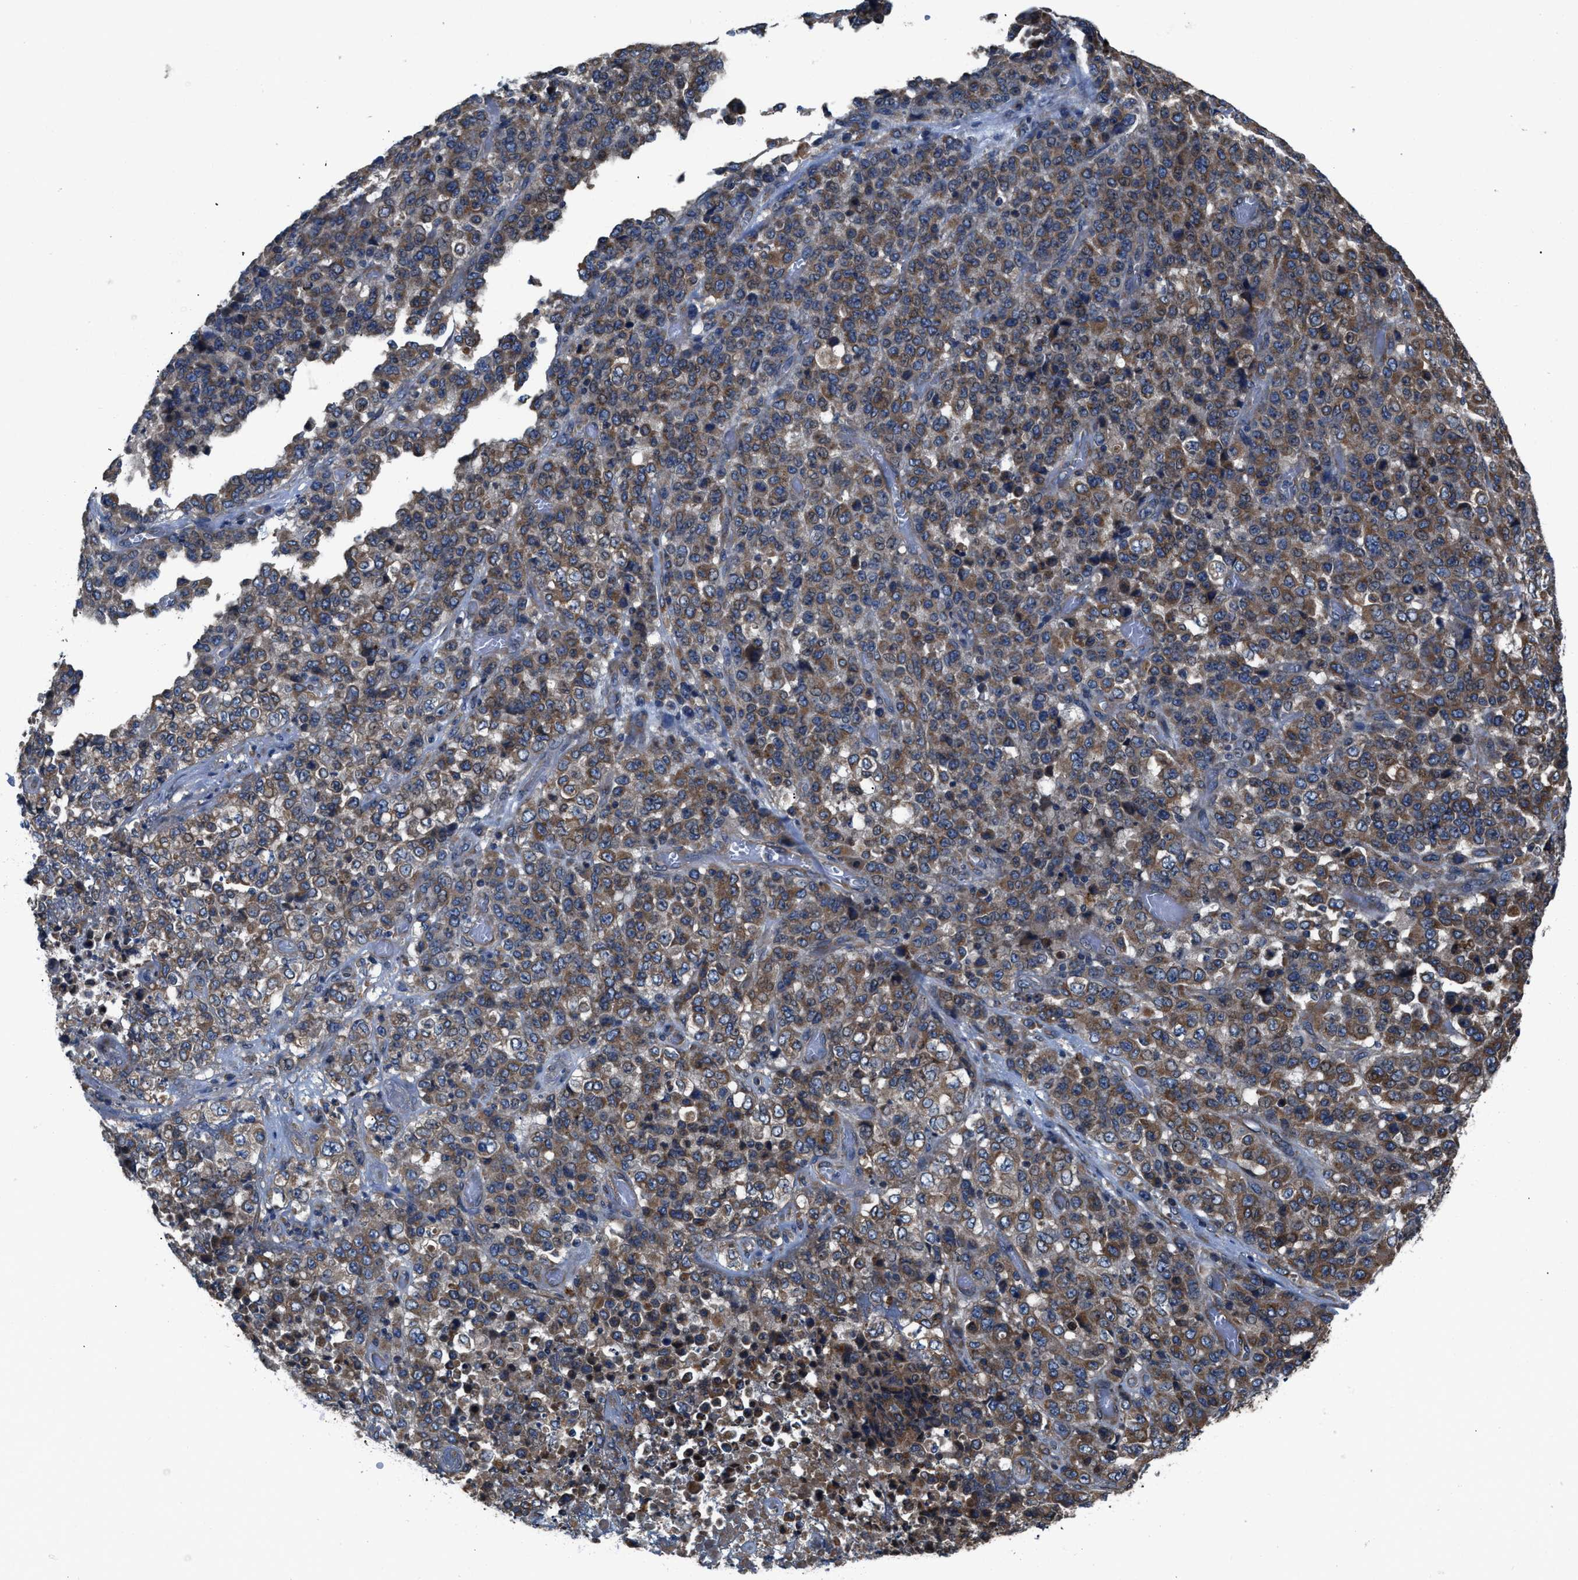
{"staining": {"intensity": "moderate", "quantity": ">75%", "location": "cytoplasmic/membranous"}, "tissue": "stomach cancer", "cell_type": "Tumor cells", "image_type": "cancer", "snomed": [{"axis": "morphology", "description": "Adenocarcinoma, NOS"}, {"axis": "topography", "description": "Stomach"}], "caption": "Stomach cancer (adenocarcinoma) was stained to show a protein in brown. There is medium levels of moderate cytoplasmic/membranous expression in about >75% of tumor cells.", "gene": "CEP128", "patient": {"sex": "female", "age": 73}}